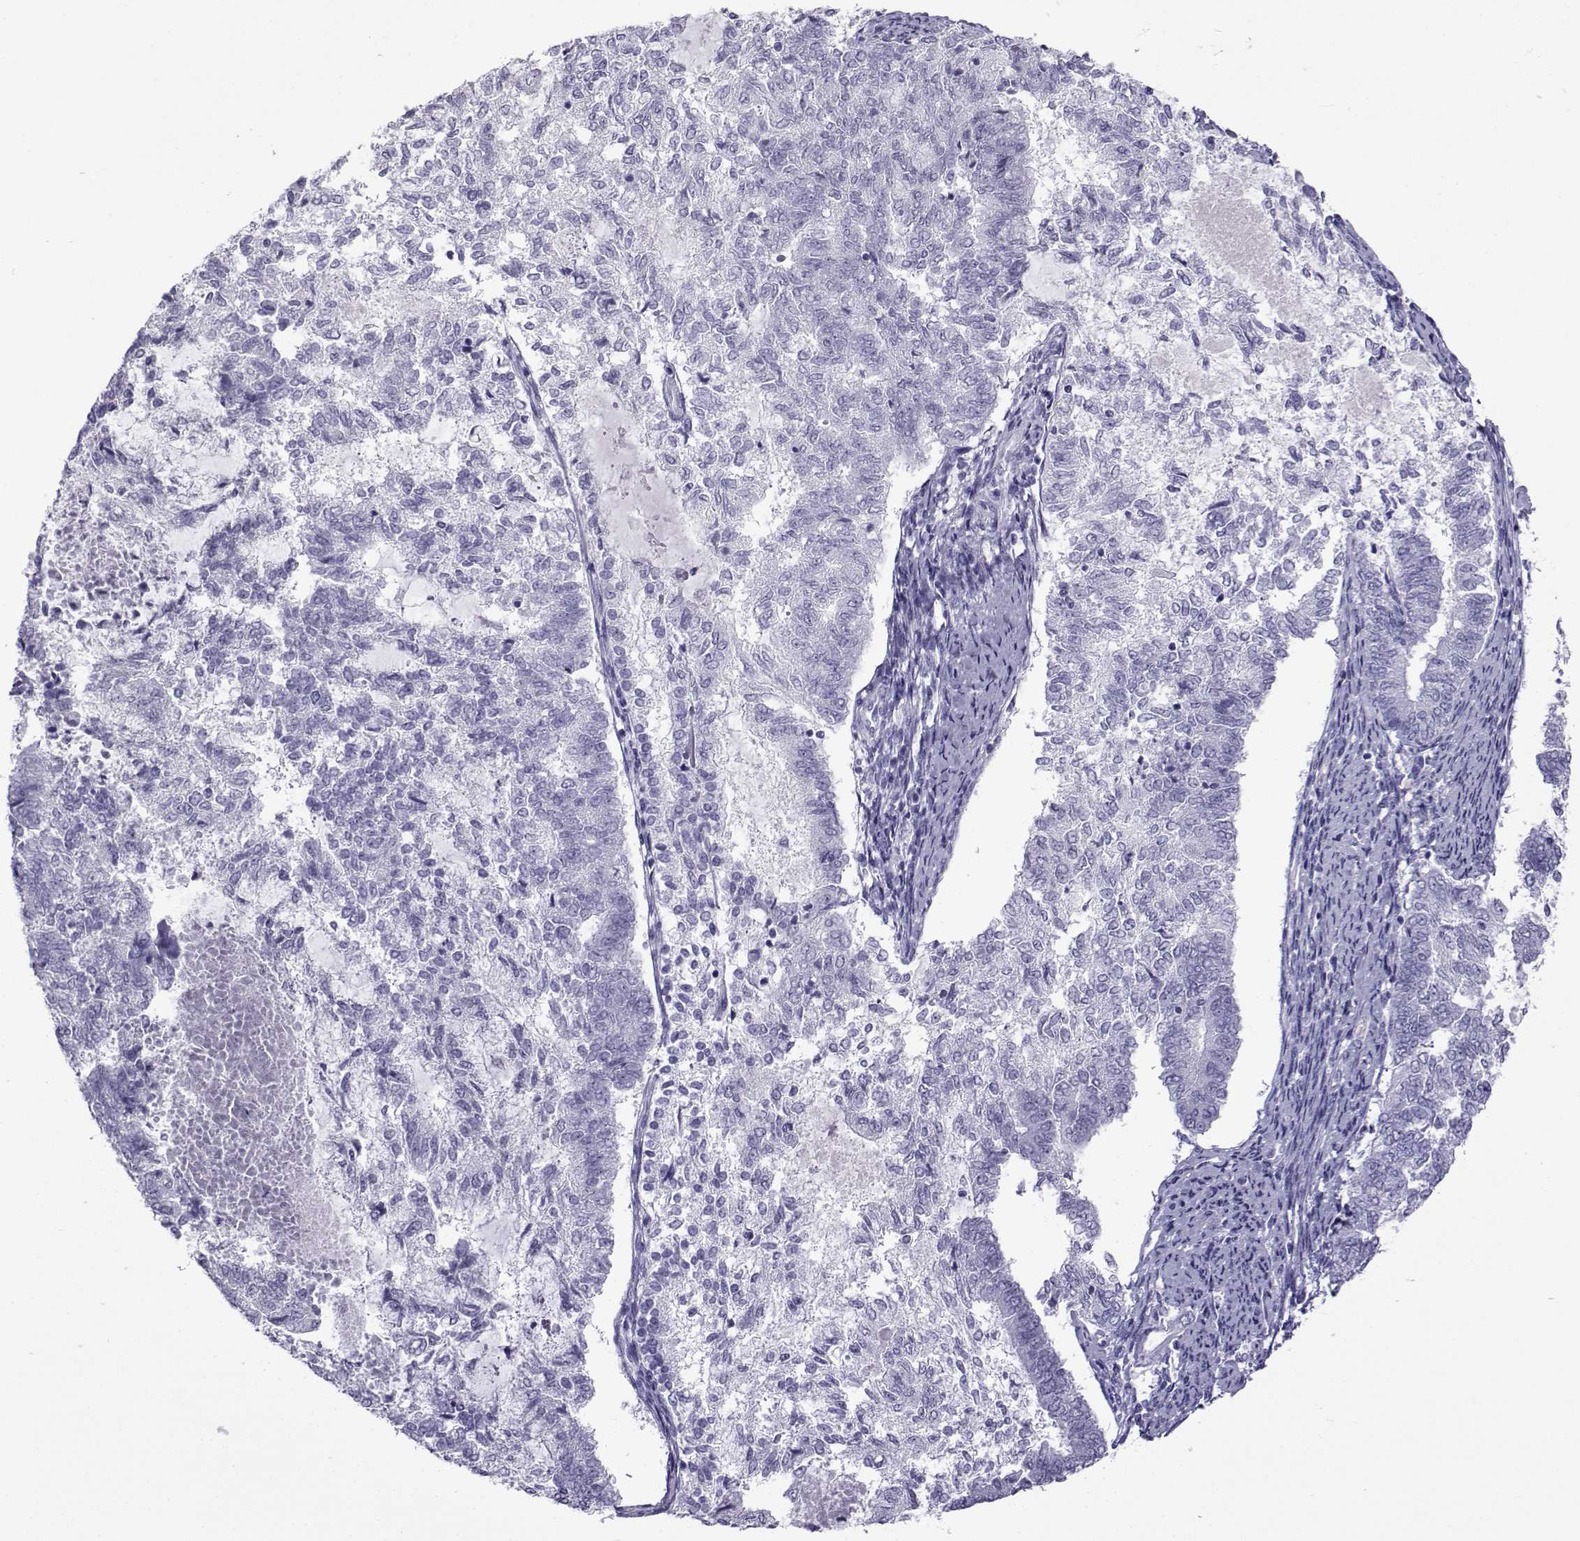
{"staining": {"intensity": "negative", "quantity": "none", "location": "none"}, "tissue": "endometrial cancer", "cell_type": "Tumor cells", "image_type": "cancer", "snomed": [{"axis": "morphology", "description": "Adenocarcinoma, NOS"}, {"axis": "topography", "description": "Endometrium"}], "caption": "Tumor cells are negative for brown protein staining in endometrial cancer (adenocarcinoma).", "gene": "ACTL7A", "patient": {"sex": "female", "age": 65}}